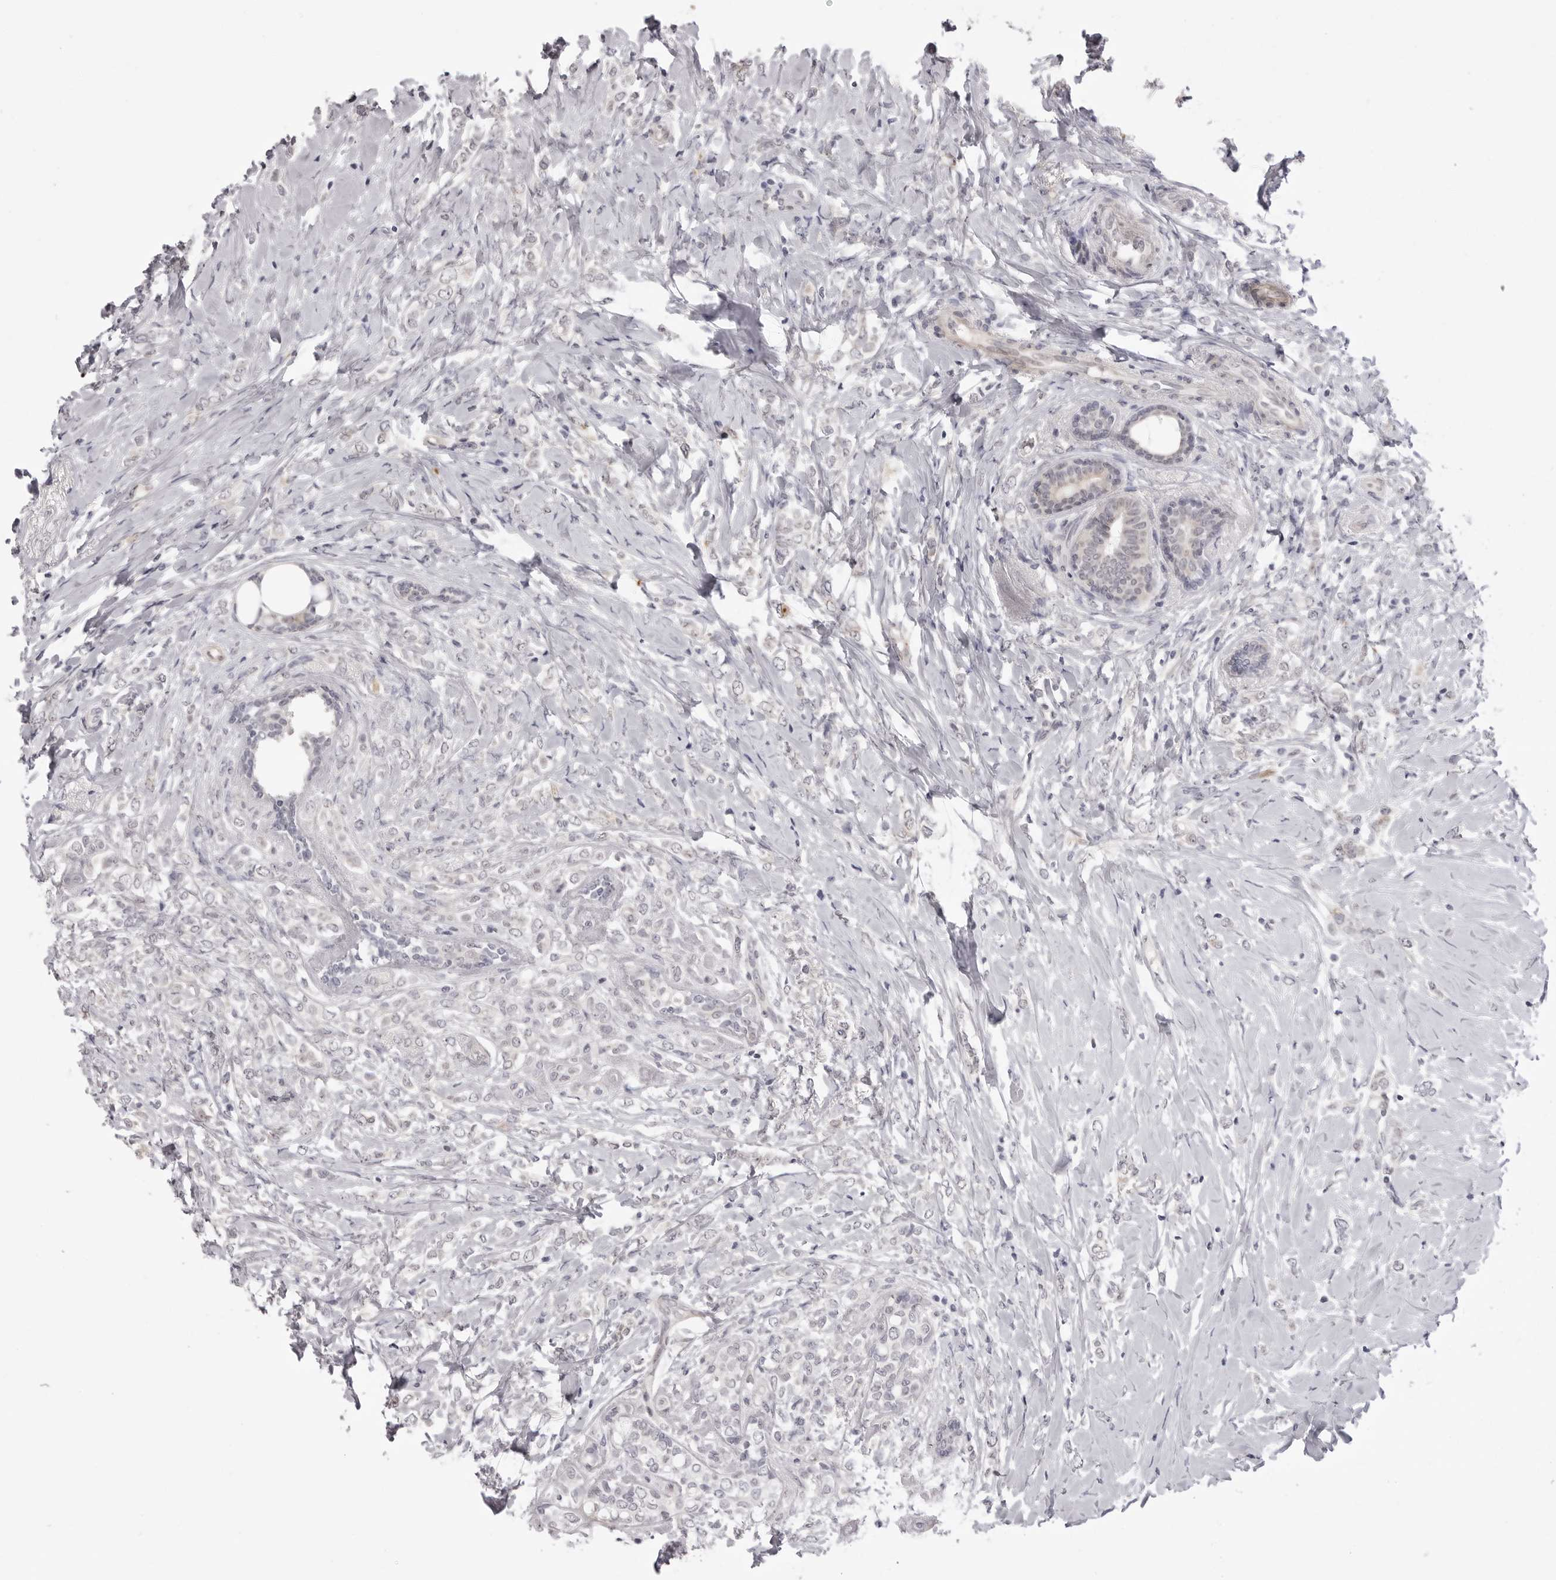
{"staining": {"intensity": "negative", "quantity": "none", "location": "none"}, "tissue": "breast cancer", "cell_type": "Tumor cells", "image_type": "cancer", "snomed": [{"axis": "morphology", "description": "Normal tissue, NOS"}, {"axis": "morphology", "description": "Lobular carcinoma"}, {"axis": "topography", "description": "Breast"}], "caption": "This is a micrograph of IHC staining of breast lobular carcinoma, which shows no expression in tumor cells.", "gene": "SUGCT", "patient": {"sex": "female", "age": 47}}